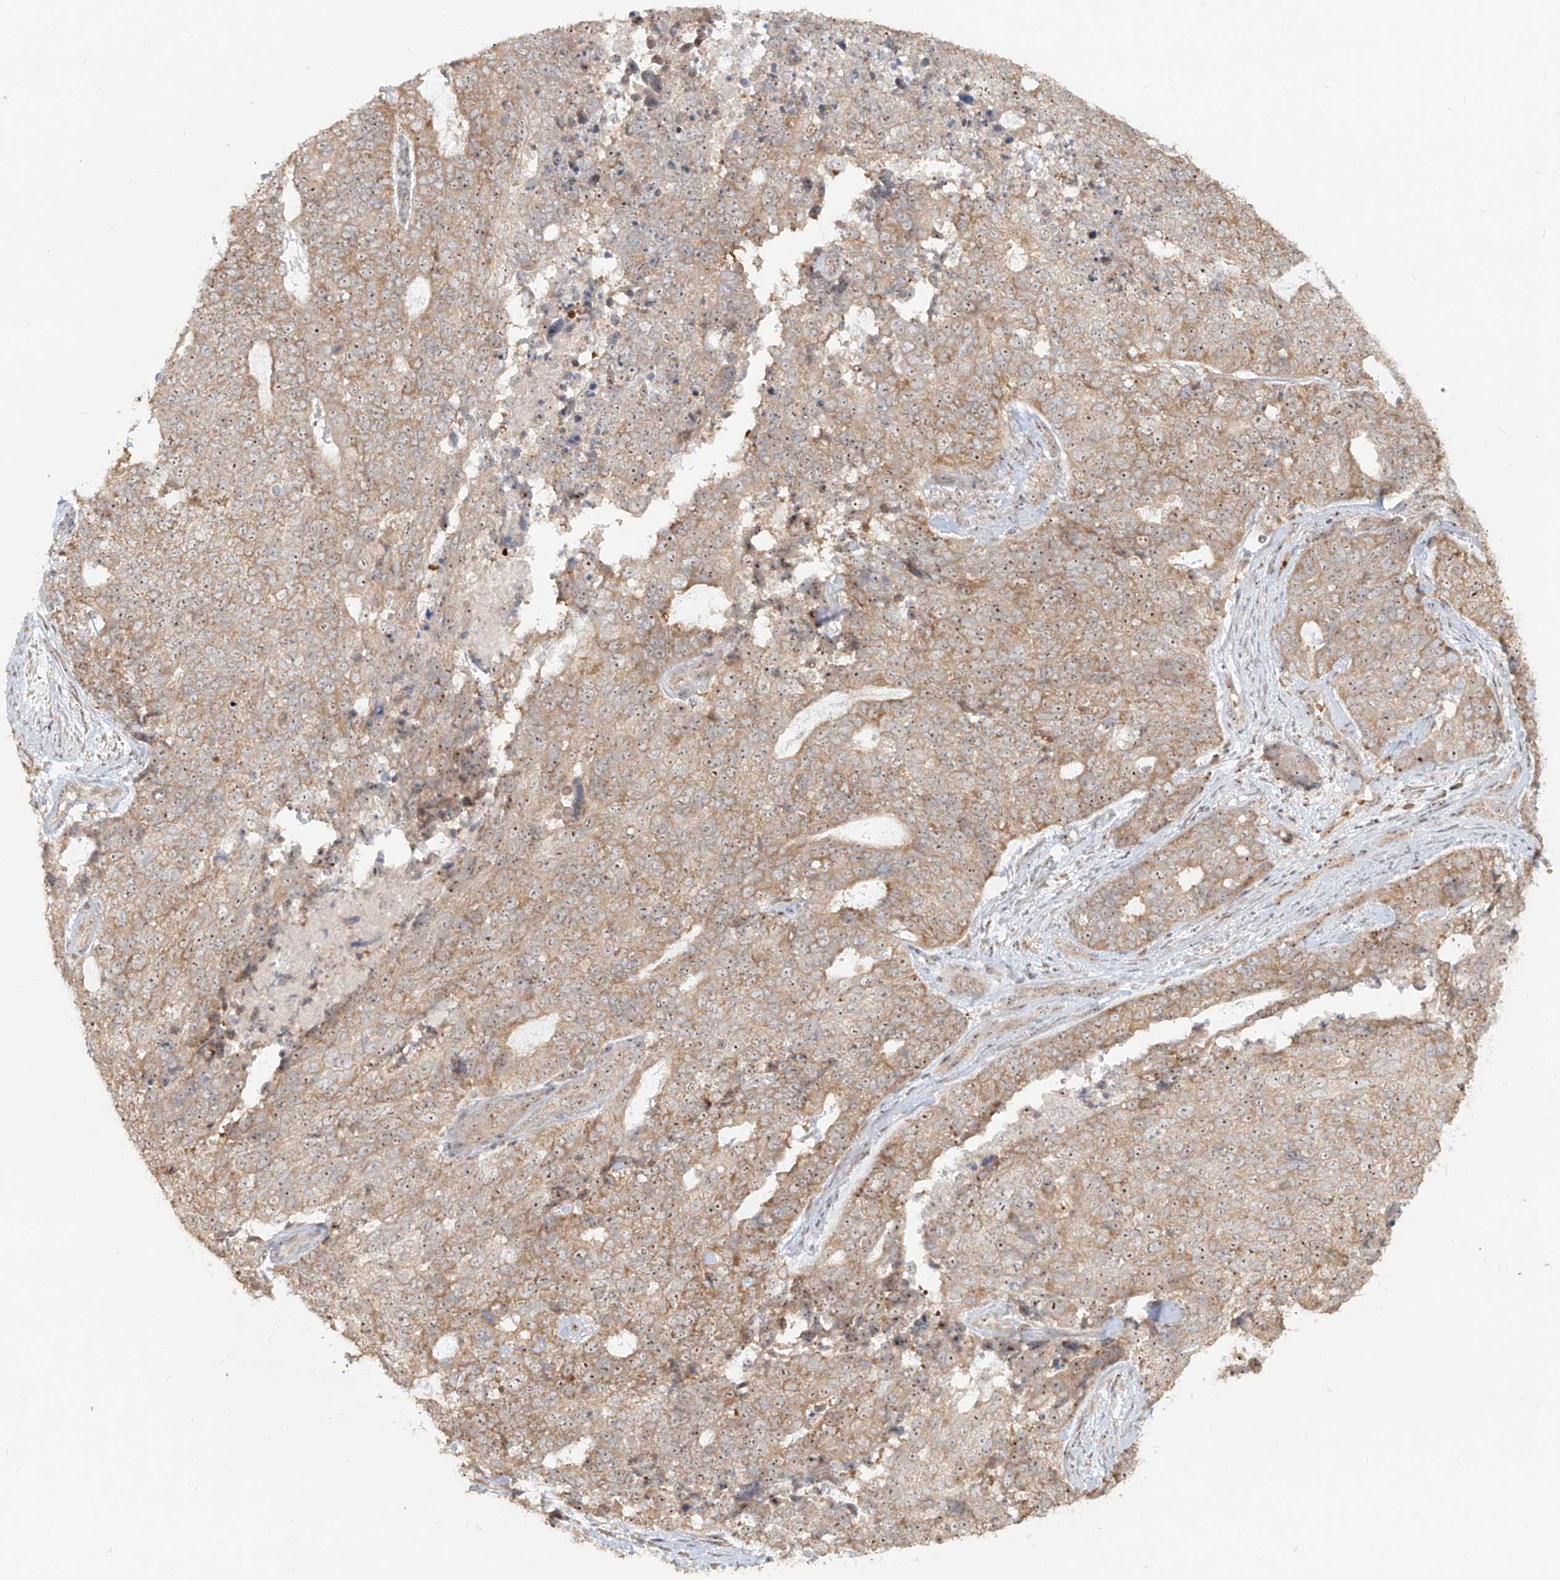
{"staining": {"intensity": "moderate", "quantity": ">75%", "location": "cytoplasmic/membranous,nuclear"}, "tissue": "cervical cancer", "cell_type": "Tumor cells", "image_type": "cancer", "snomed": [{"axis": "morphology", "description": "Squamous cell carcinoma, NOS"}, {"axis": "topography", "description": "Cervix"}], "caption": "A brown stain labels moderate cytoplasmic/membranous and nuclear expression of a protein in squamous cell carcinoma (cervical) tumor cells.", "gene": "BYSL", "patient": {"sex": "female", "age": 63}}